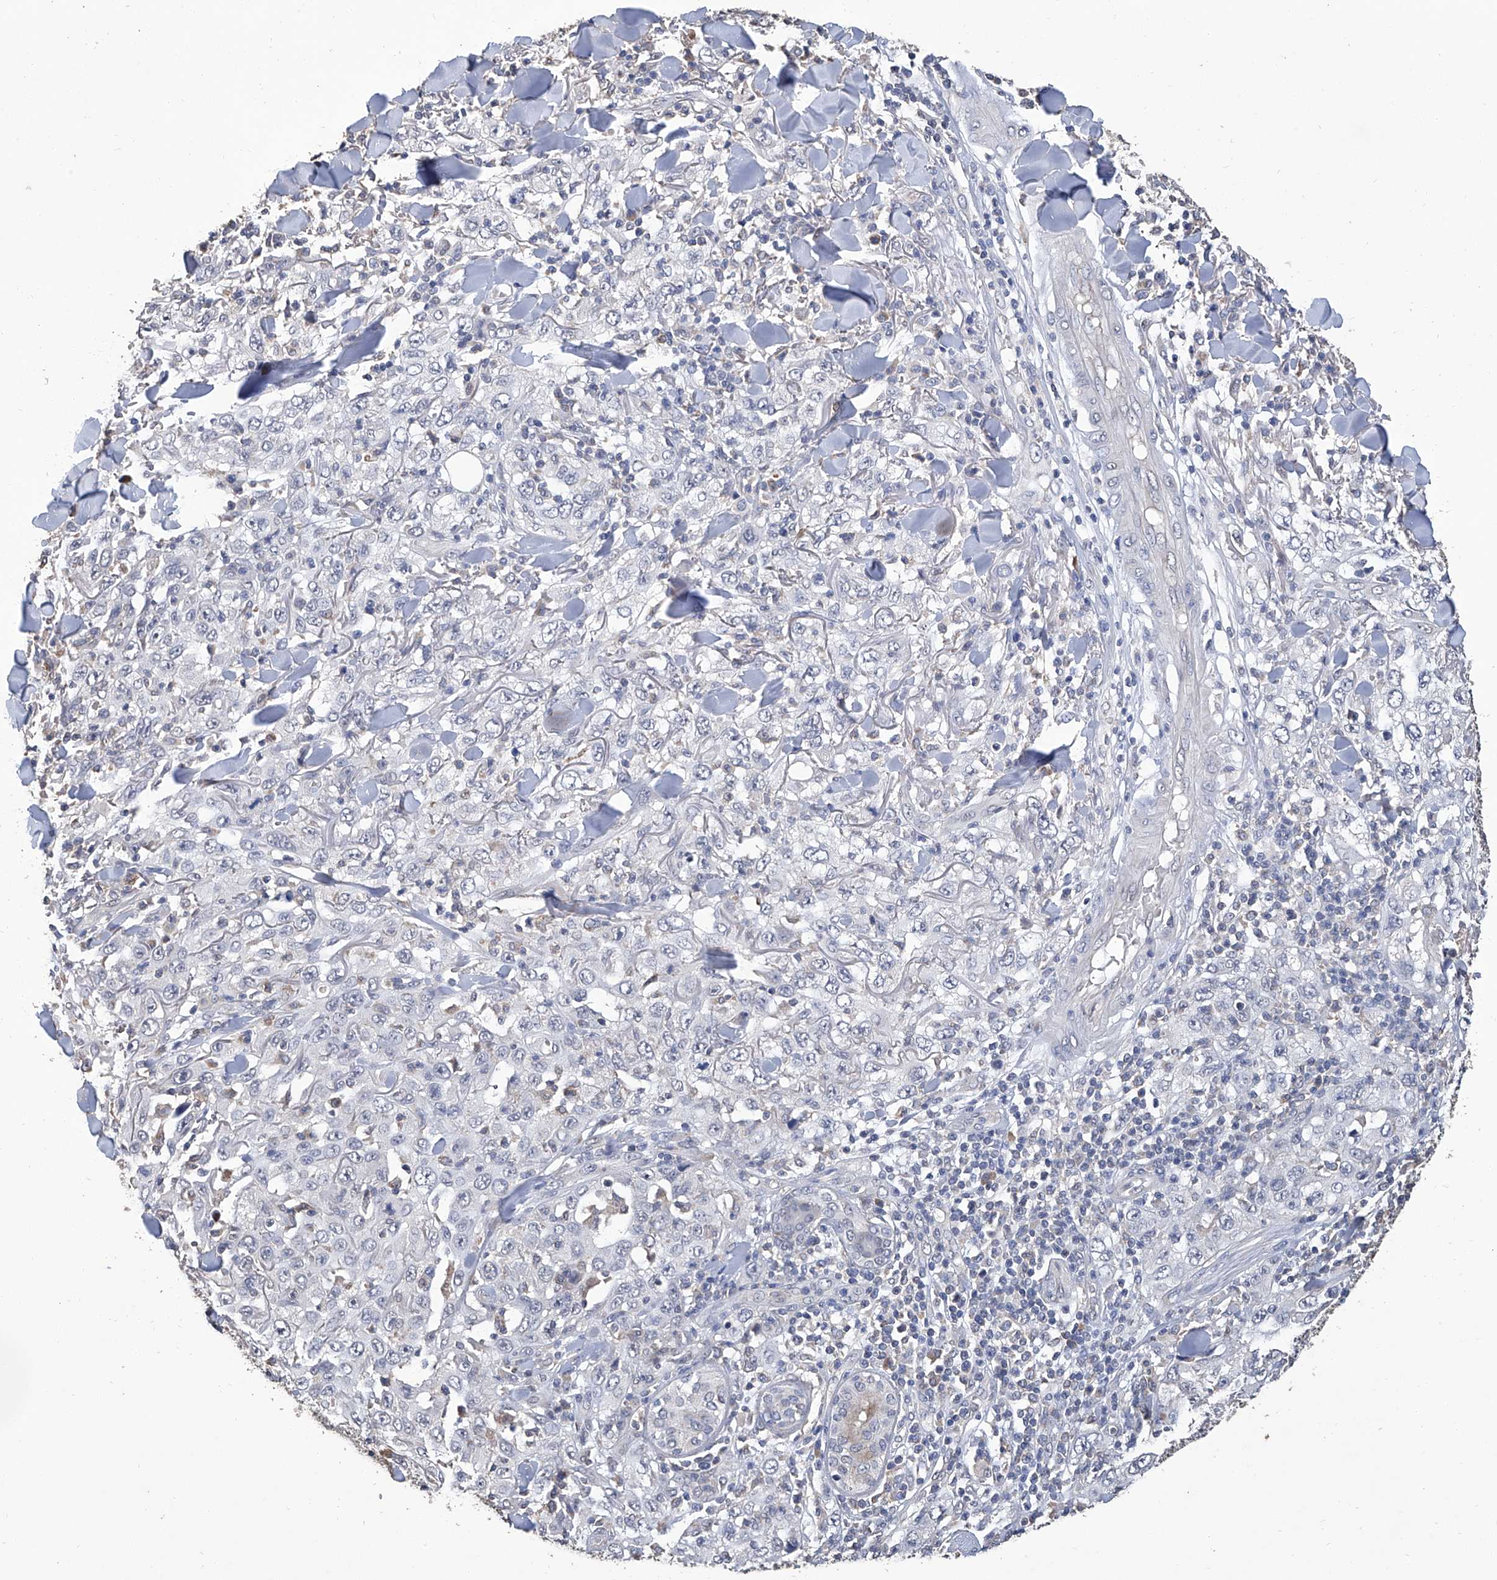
{"staining": {"intensity": "negative", "quantity": "none", "location": "none"}, "tissue": "skin cancer", "cell_type": "Tumor cells", "image_type": "cancer", "snomed": [{"axis": "morphology", "description": "Squamous cell carcinoma, NOS"}, {"axis": "topography", "description": "Skin"}], "caption": "Skin cancer stained for a protein using immunohistochemistry displays no positivity tumor cells.", "gene": "GPT", "patient": {"sex": "female", "age": 88}}